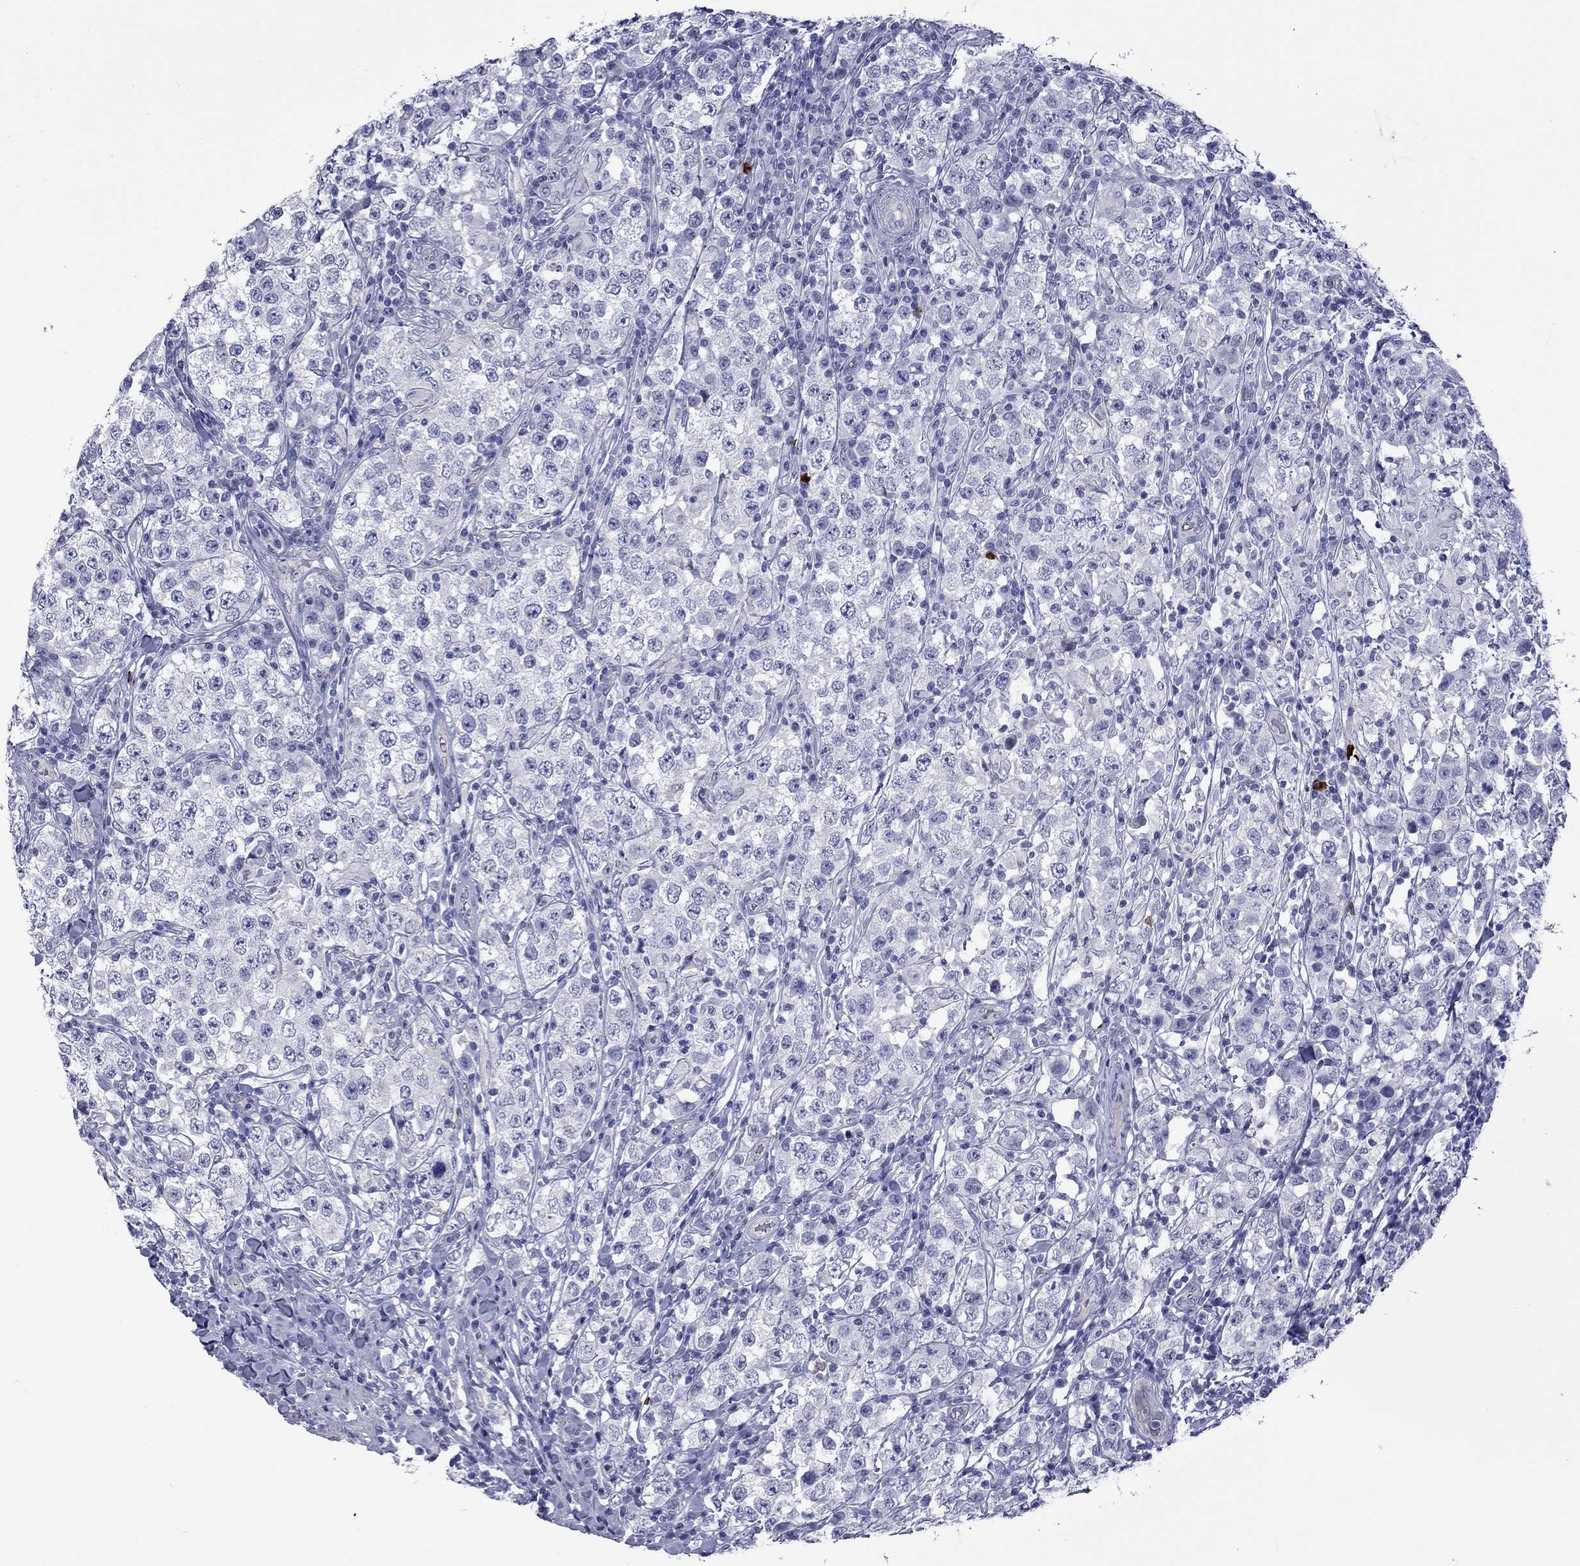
{"staining": {"intensity": "negative", "quantity": "none", "location": "none"}, "tissue": "testis cancer", "cell_type": "Tumor cells", "image_type": "cancer", "snomed": [{"axis": "morphology", "description": "Seminoma, NOS"}, {"axis": "morphology", "description": "Carcinoma, Embryonal, NOS"}, {"axis": "topography", "description": "Testis"}], "caption": "Immunohistochemistry photomicrograph of neoplastic tissue: testis cancer (seminoma) stained with DAB (3,3'-diaminobenzidine) shows no significant protein expression in tumor cells.", "gene": "CTNNBIP1", "patient": {"sex": "male", "age": 41}}